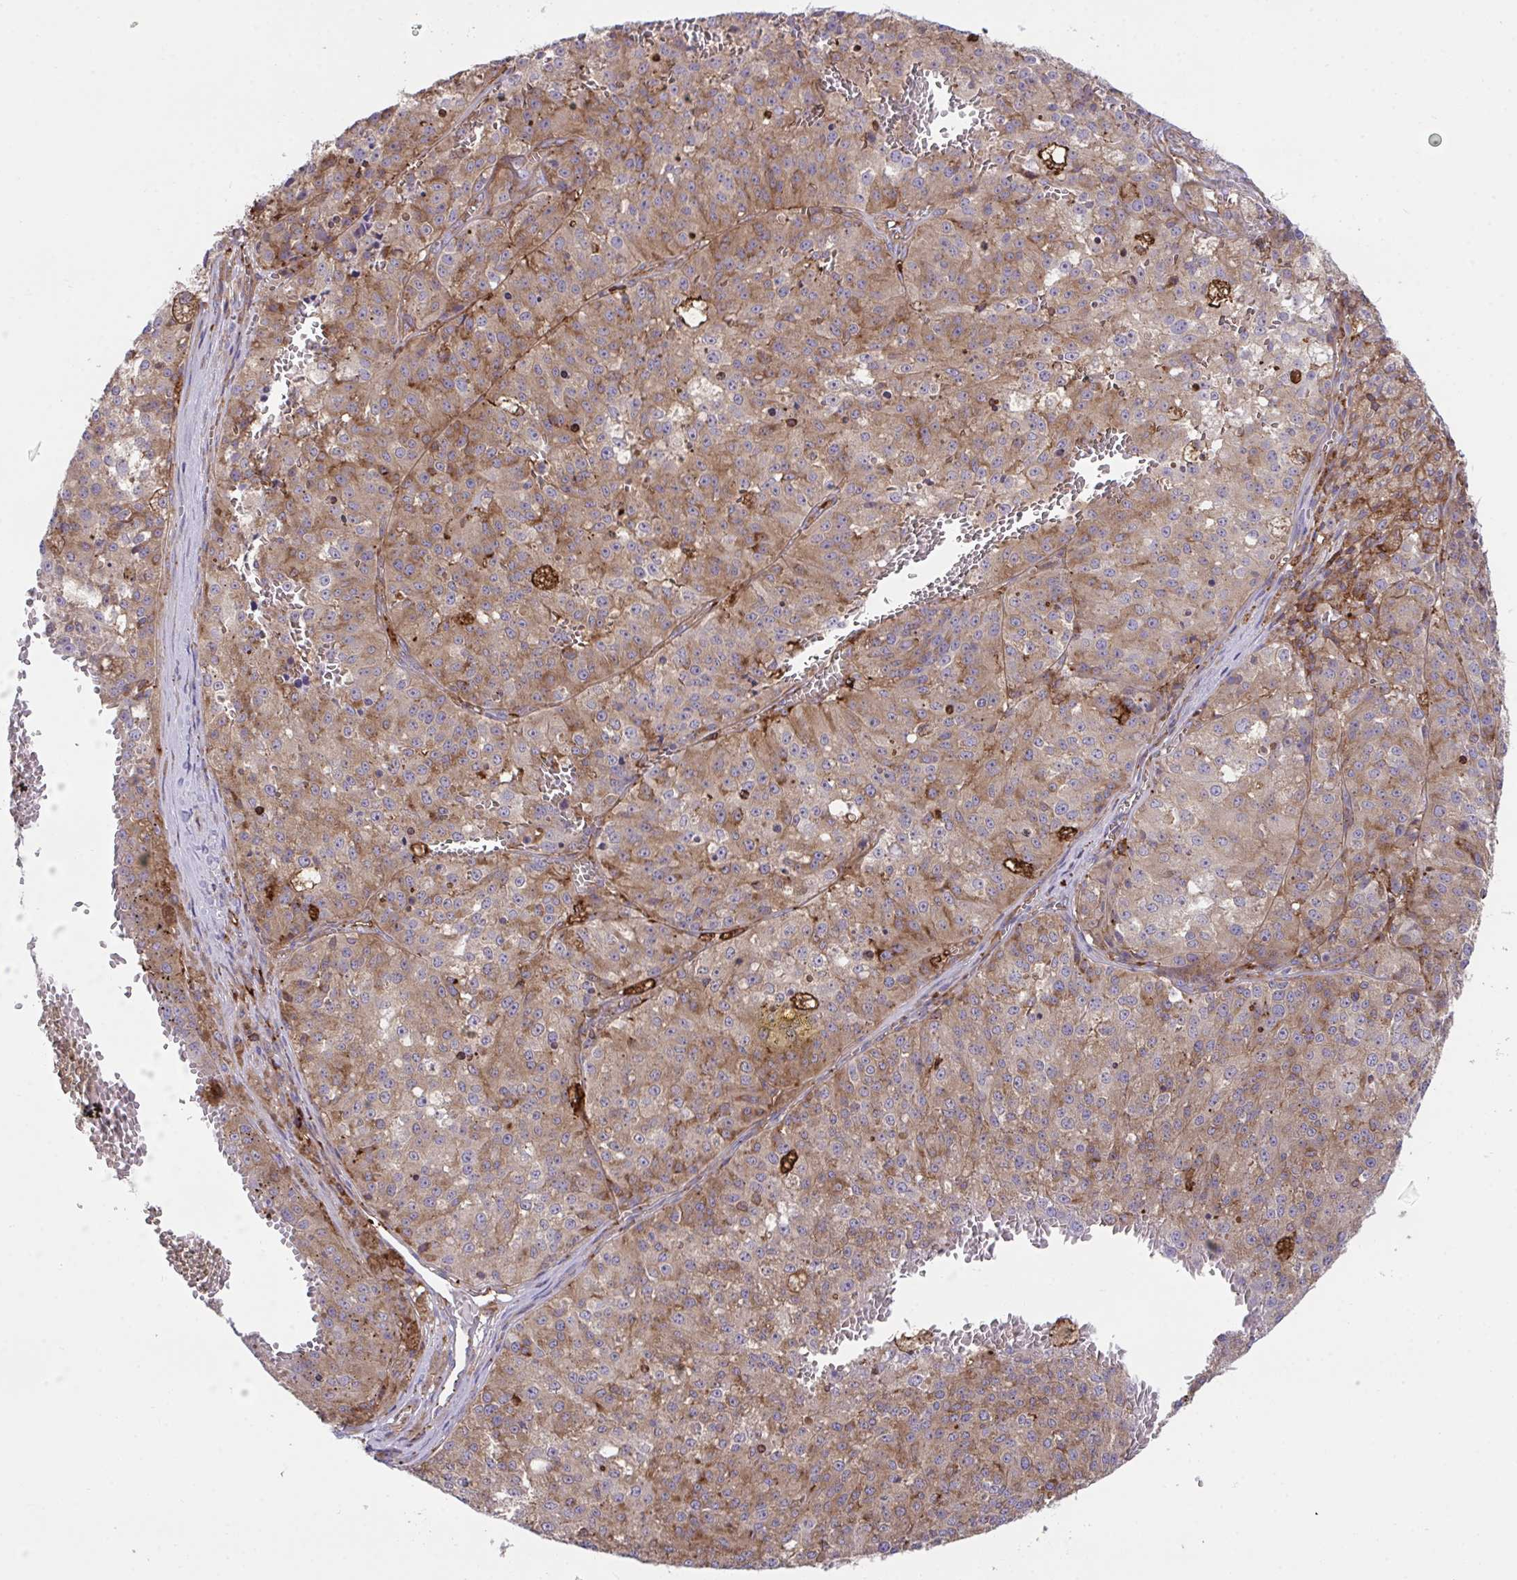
{"staining": {"intensity": "moderate", "quantity": ">75%", "location": "cytoplasmic/membranous"}, "tissue": "melanoma", "cell_type": "Tumor cells", "image_type": "cancer", "snomed": [{"axis": "morphology", "description": "Malignant melanoma, Metastatic site"}, {"axis": "topography", "description": "Lymph node"}], "caption": "Protein expression analysis of malignant melanoma (metastatic site) shows moderate cytoplasmic/membranous positivity in about >75% of tumor cells.", "gene": "PPIH", "patient": {"sex": "female", "age": 64}}